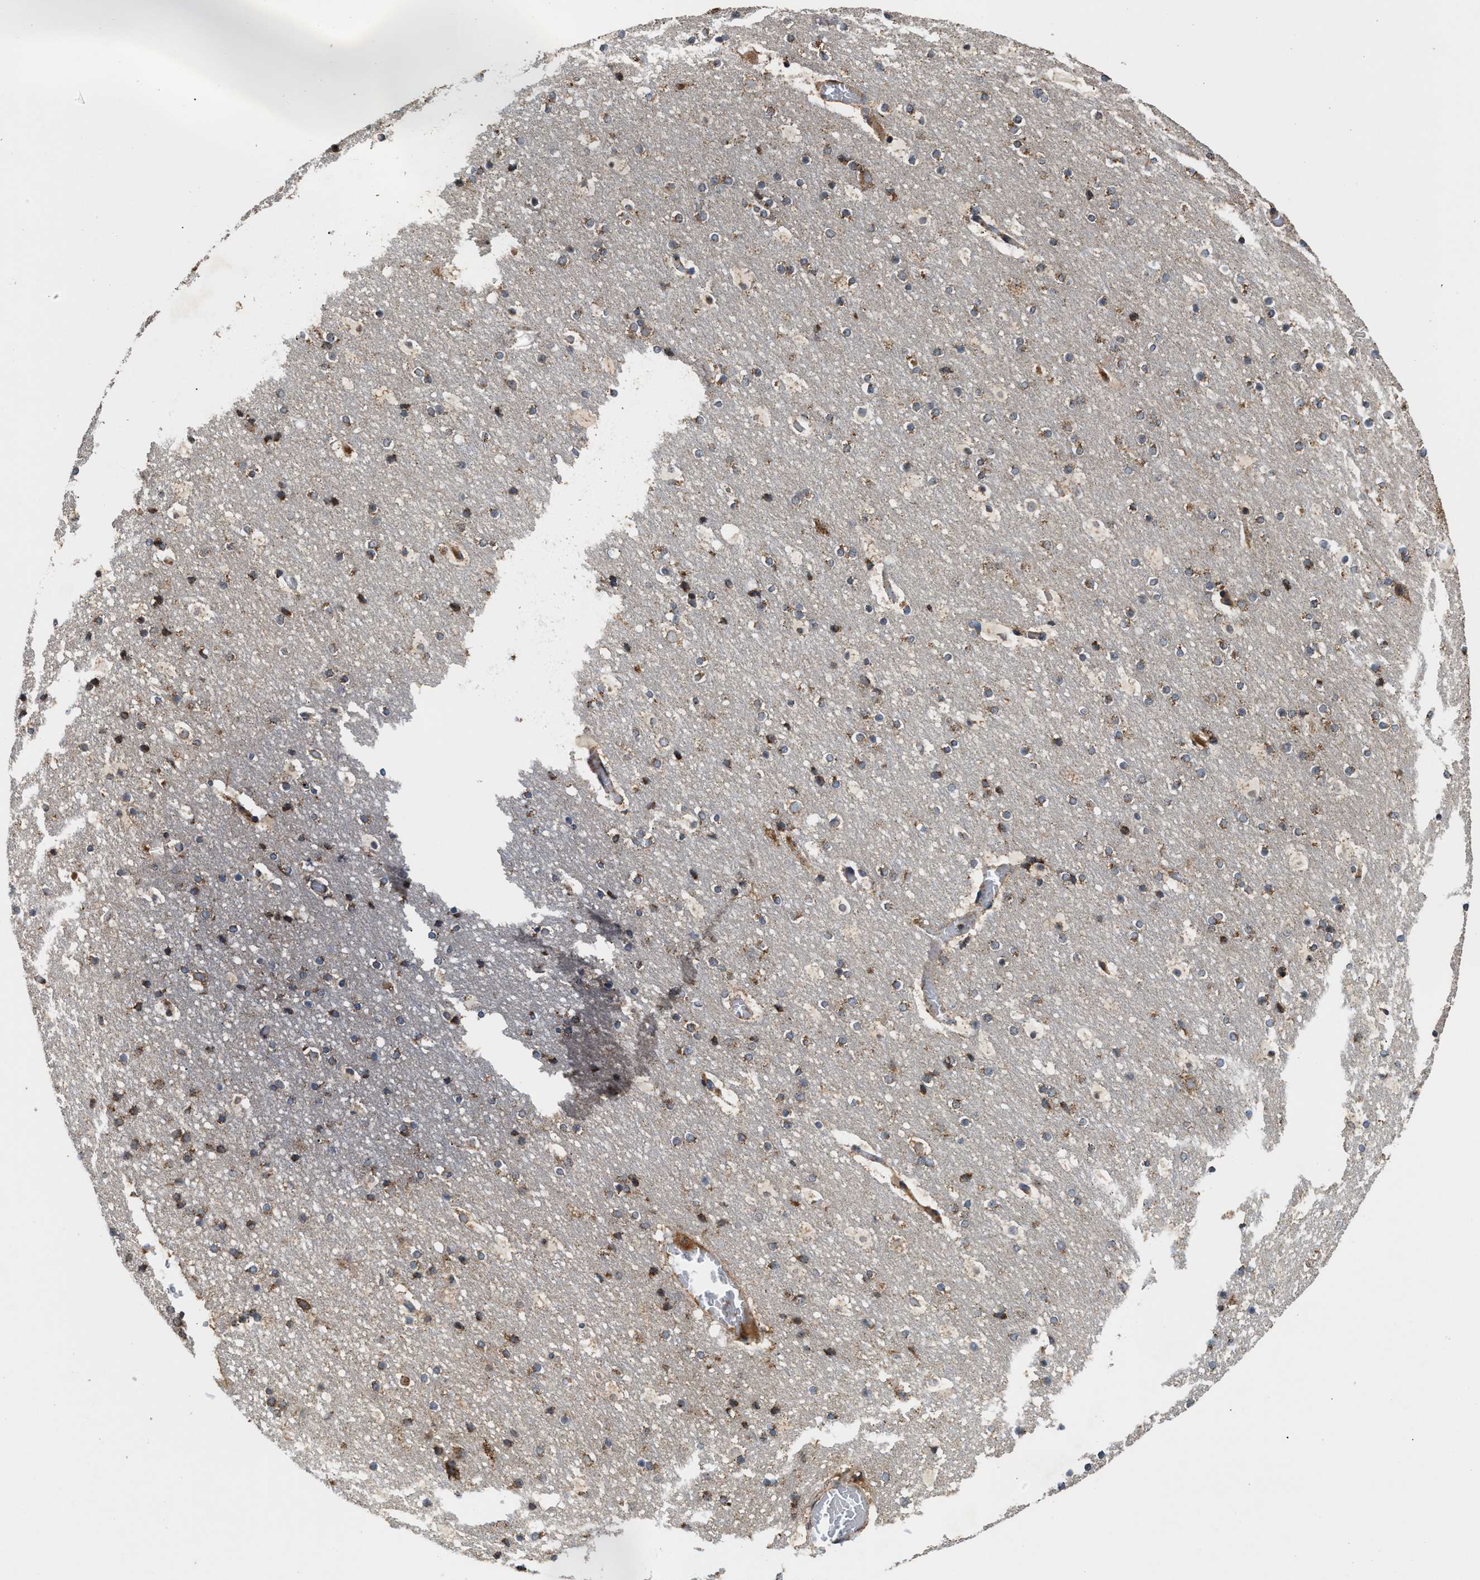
{"staining": {"intensity": "moderate", "quantity": ">75%", "location": "cytoplasmic/membranous"}, "tissue": "cerebral cortex", "cell_type": "Endothelial cells", "image_type": "normal", "snomed": [{"axis": "morphology", "description": "Normal tissue, NOS"}, {"axis": "topography", "description": "Cerebral cortex"}], "caption": "Immunohistochemical staining of unremarkable cerebral cortex shows medium levels of moderate cytoplasmic/membranous staining in about >75% of endothelial cells.", "gene": "TACO1", "patient": {"sex": "male", "age": 57}}